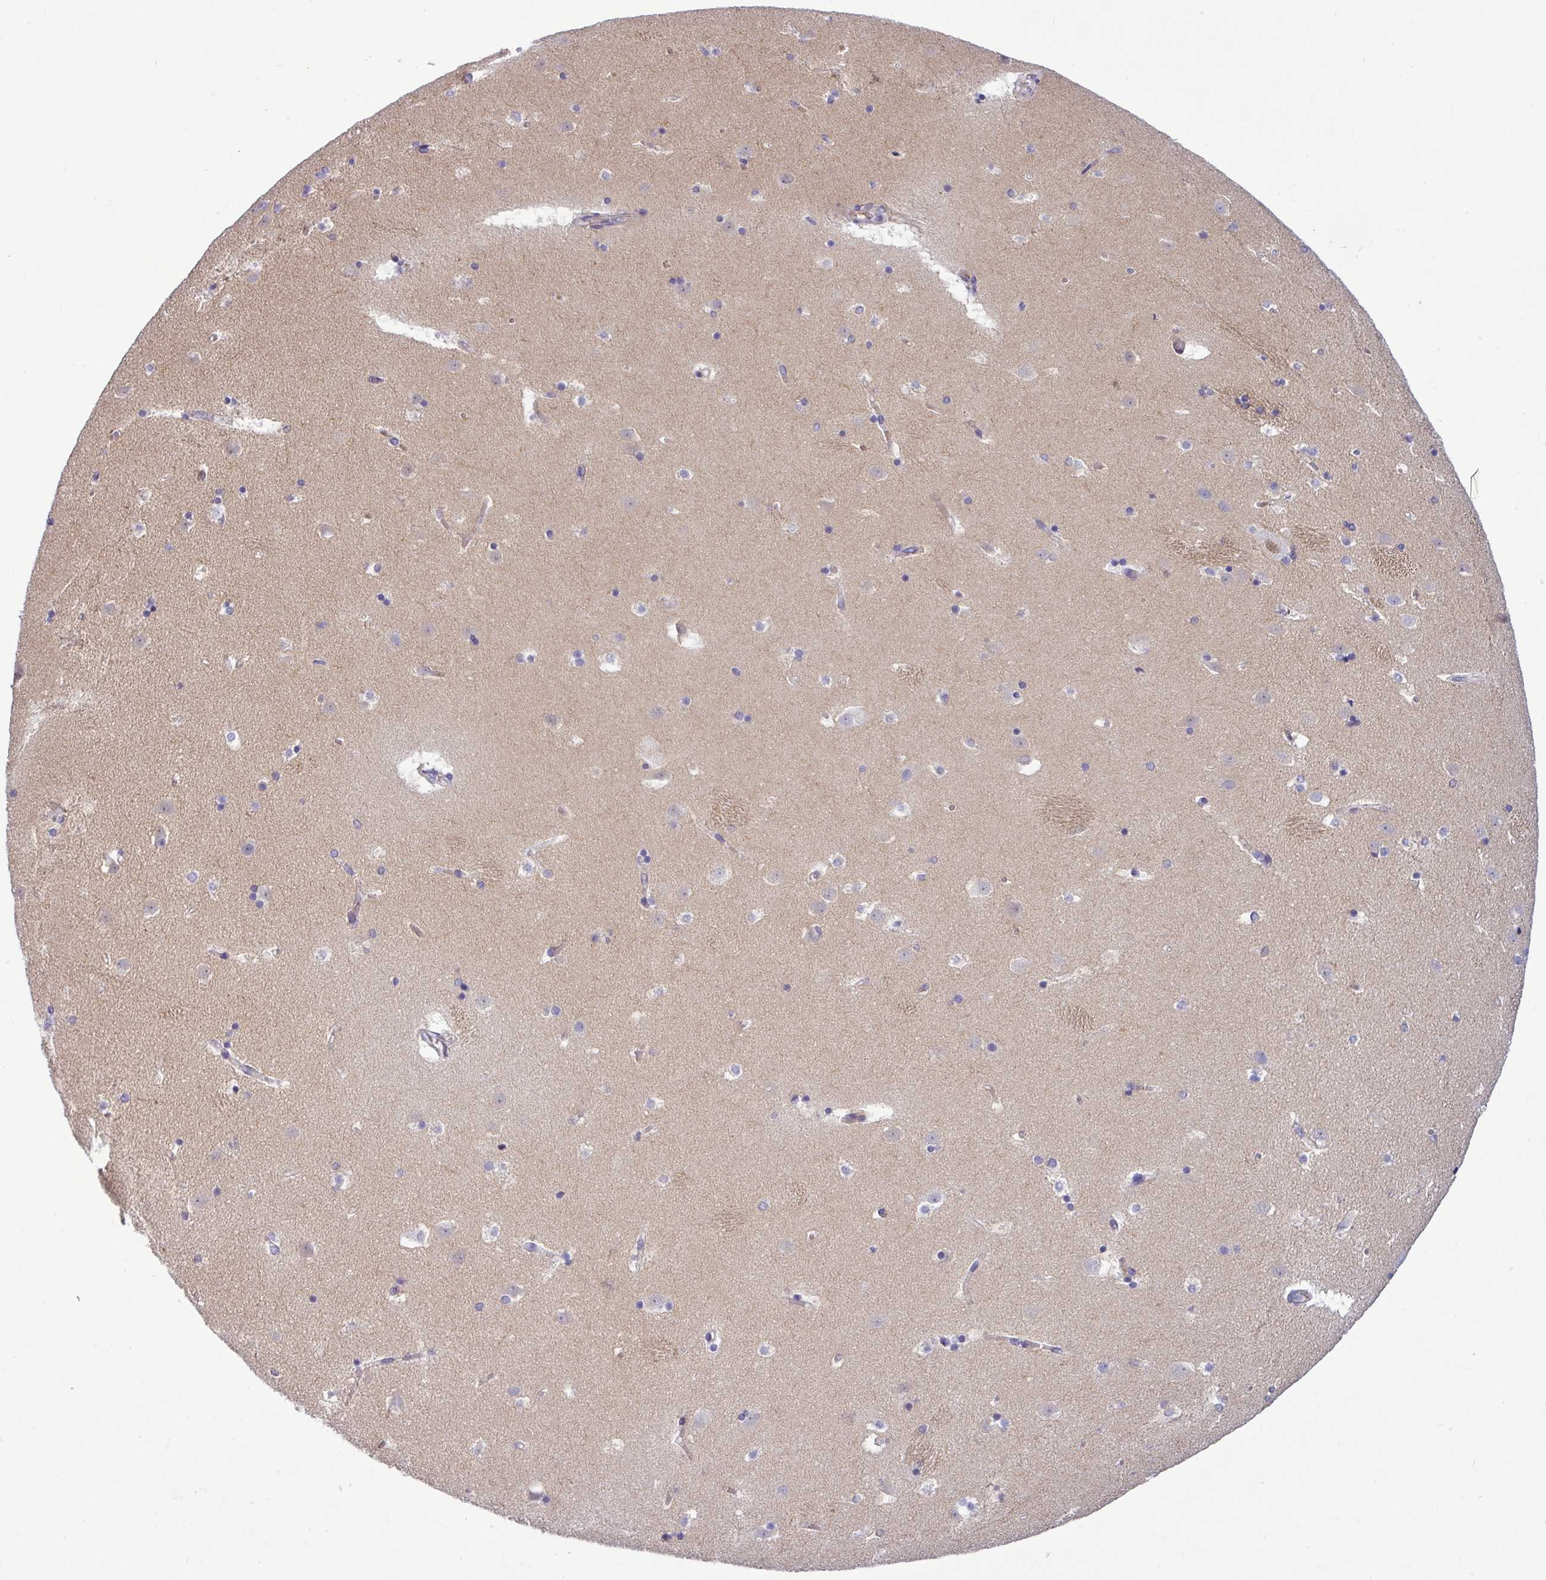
{"staining": {"intensity": "negative", "quantity": "none", "location": "none"}, "tissue": "caudate", "cell_type": "Glial cells", "image_type": "normal", "snomed": [{"axis": "morphology", "description": "Normal tissue, NOS"}, {"axis": "topography", "description": "Lateral ventricle wall"}], "caption": "This micrograph is of benign caudate stained with immunohistochemistry (IHC) to label a protein in brown with the nuclei are counter-stained blue. There is no staining in glial cells. Nuclei are stained in blue.", "gene": "ACAP3", "patient": {"sex": "male", "age": 45}}